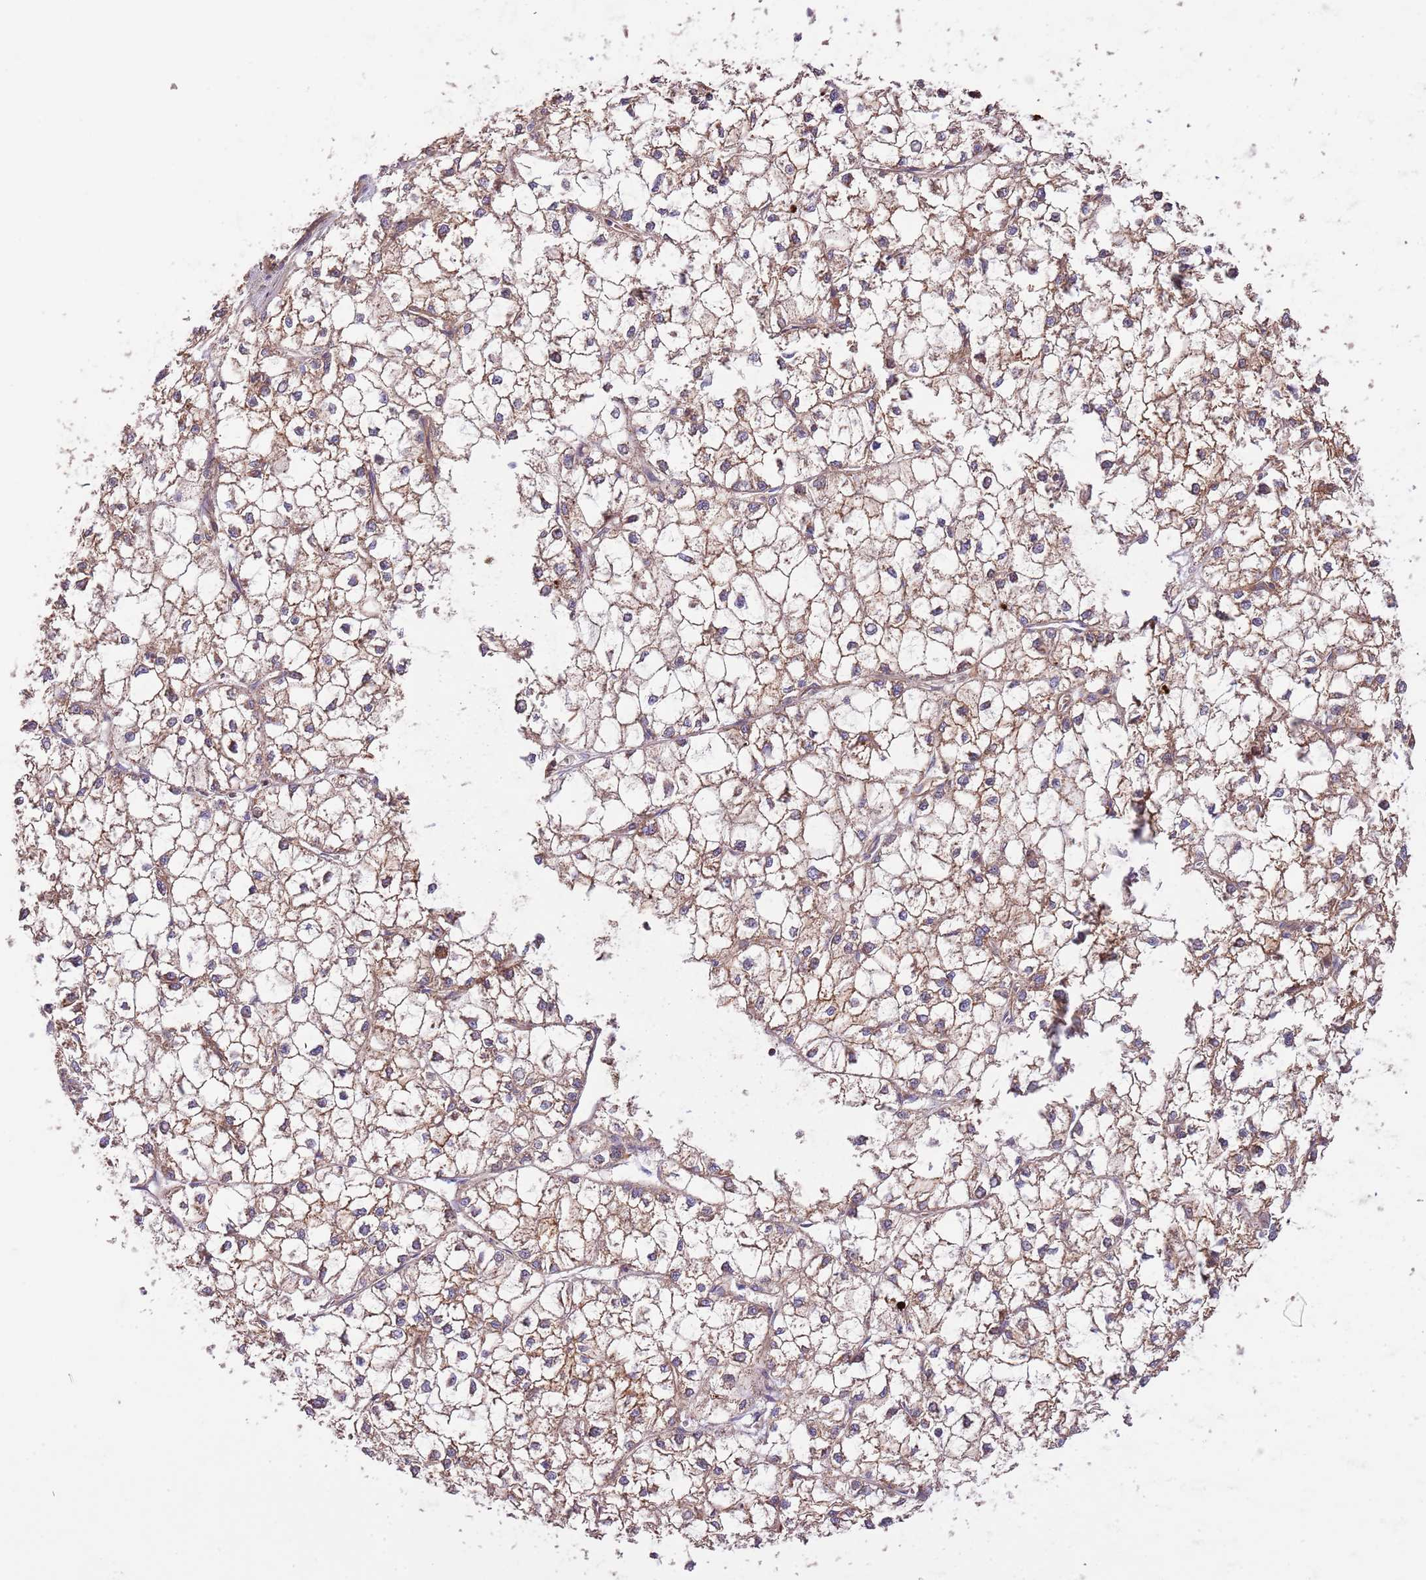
{"staining": {"intensity": "moderate", "quantity": ">75%", "location": "cytoplasmic/membranous"}, "tissue": "liver cancer", "cell_type": "Tumor cells", "image_type": "cancer", "snomed": [{"axis": "morphology", "description": "Carcinoma, Hepatocellular, NOS"}, {"axis": "topography", "description": "Liver"}], "caption": "A high-resolution micrograph shows IHC staining of liver hepatocellular carcinoma, which reveals moderate cytoplasmic/membranous expression in approximately >75% of tumor cells.", "gene": "DNAJA3", "patient": {"sex": "female", "age": 43}}